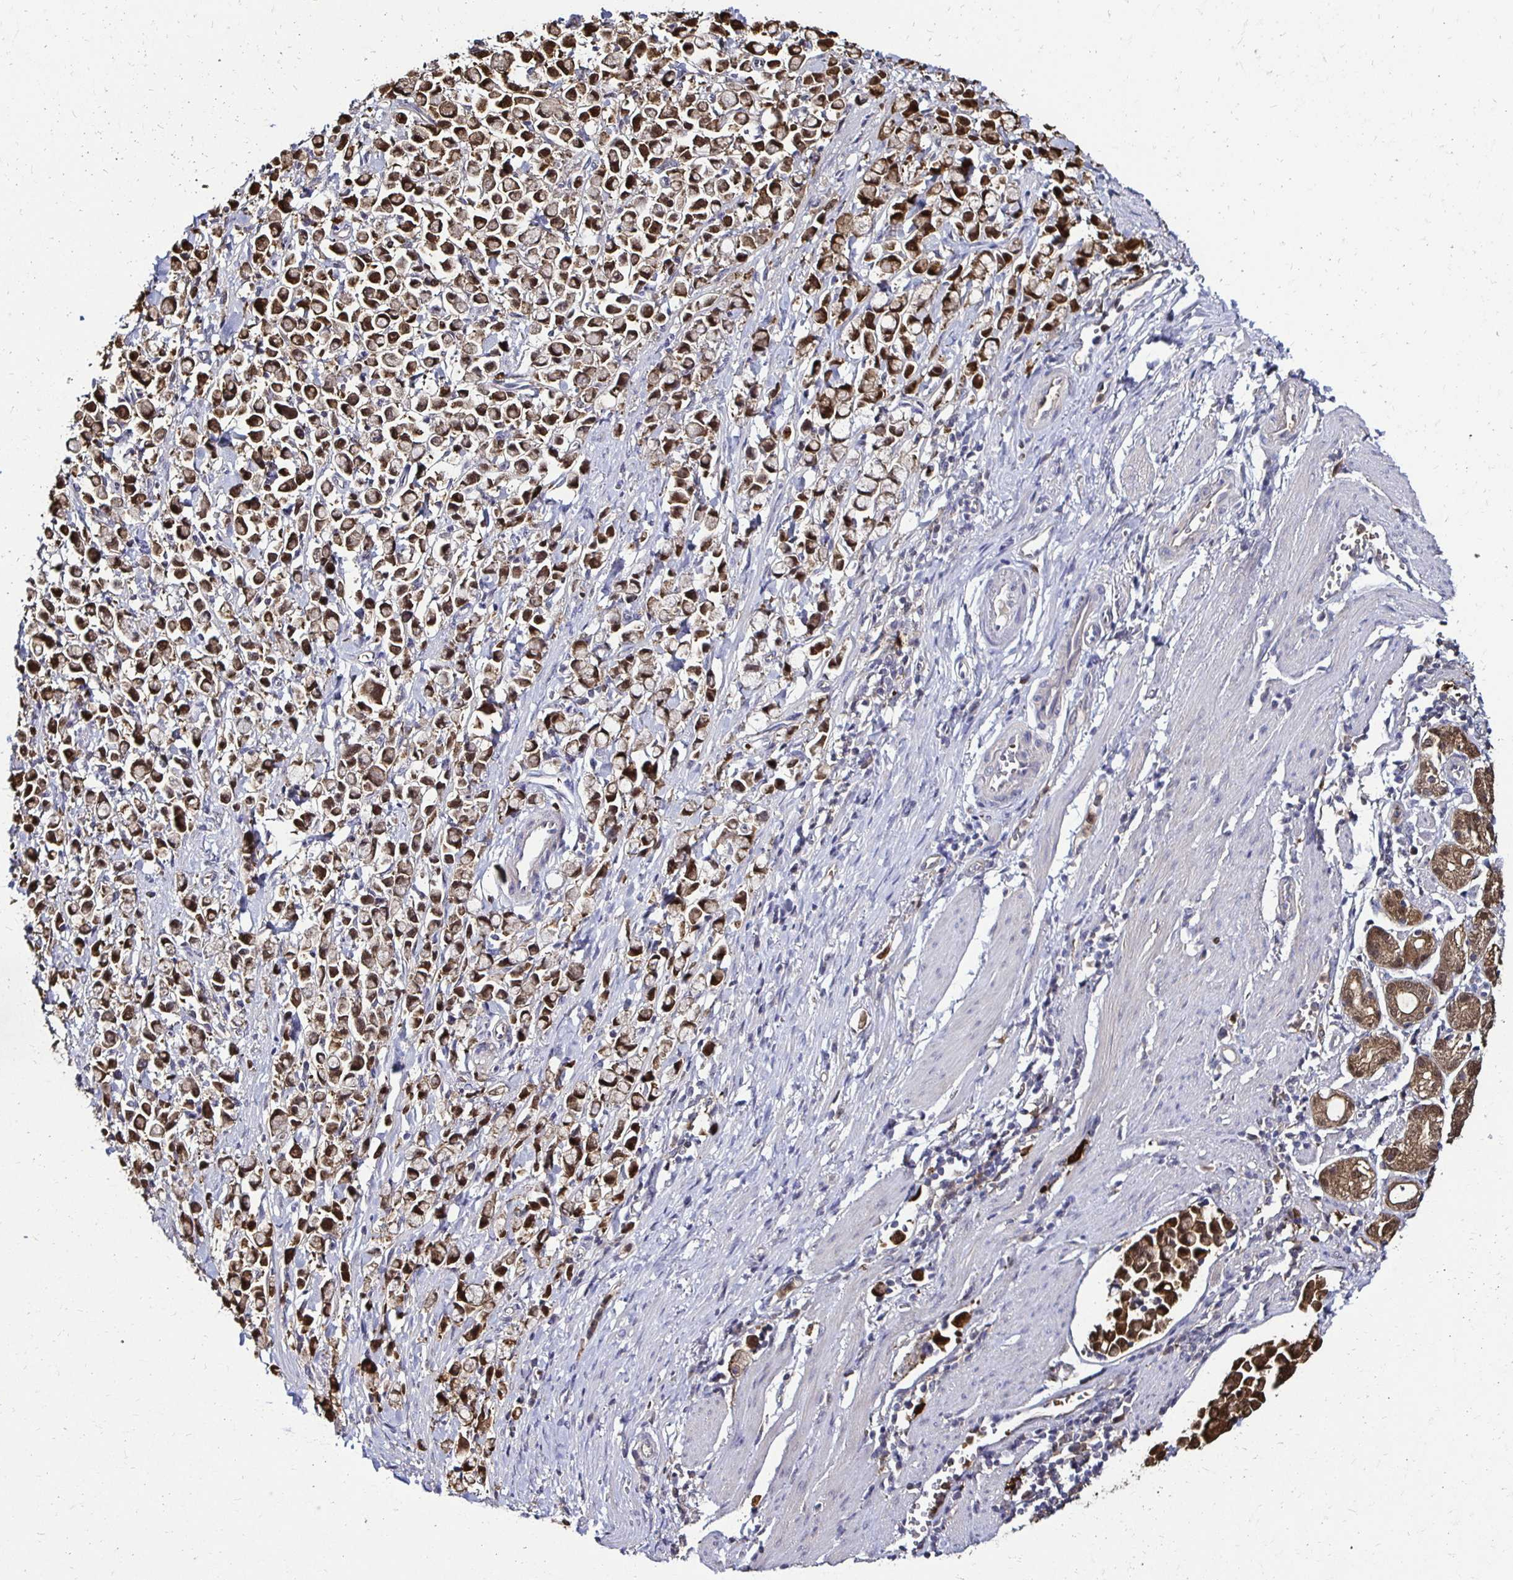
{"staining": {"intensity": "moderate", "quantity": ">75%", "location": "cytoplasmic/membranous,nuclear"}, "tissue": "stomach cancer", "cell_type": "Tumor cells", "image_type": "cancer", "snomed": [{"axis": "morphology", "description": "Adenocarcinoma, NOS"}, {"axis": "topography", "description": "Stomach"}], "caption": "IHC (DAB) staining of stomach cancer (adenocarcinoma) reveals moderate cytoplasmic/membranous and nuclear protein staining in about >75% of tumor cells. (Stains: DAB (3,3'-diaminobenzidine) in brown, nuclei in blue, Microscopy: brightfield microscopy at high magnification).", "gene": "TXN", "patient": {"sex": "female", "age": 81}}